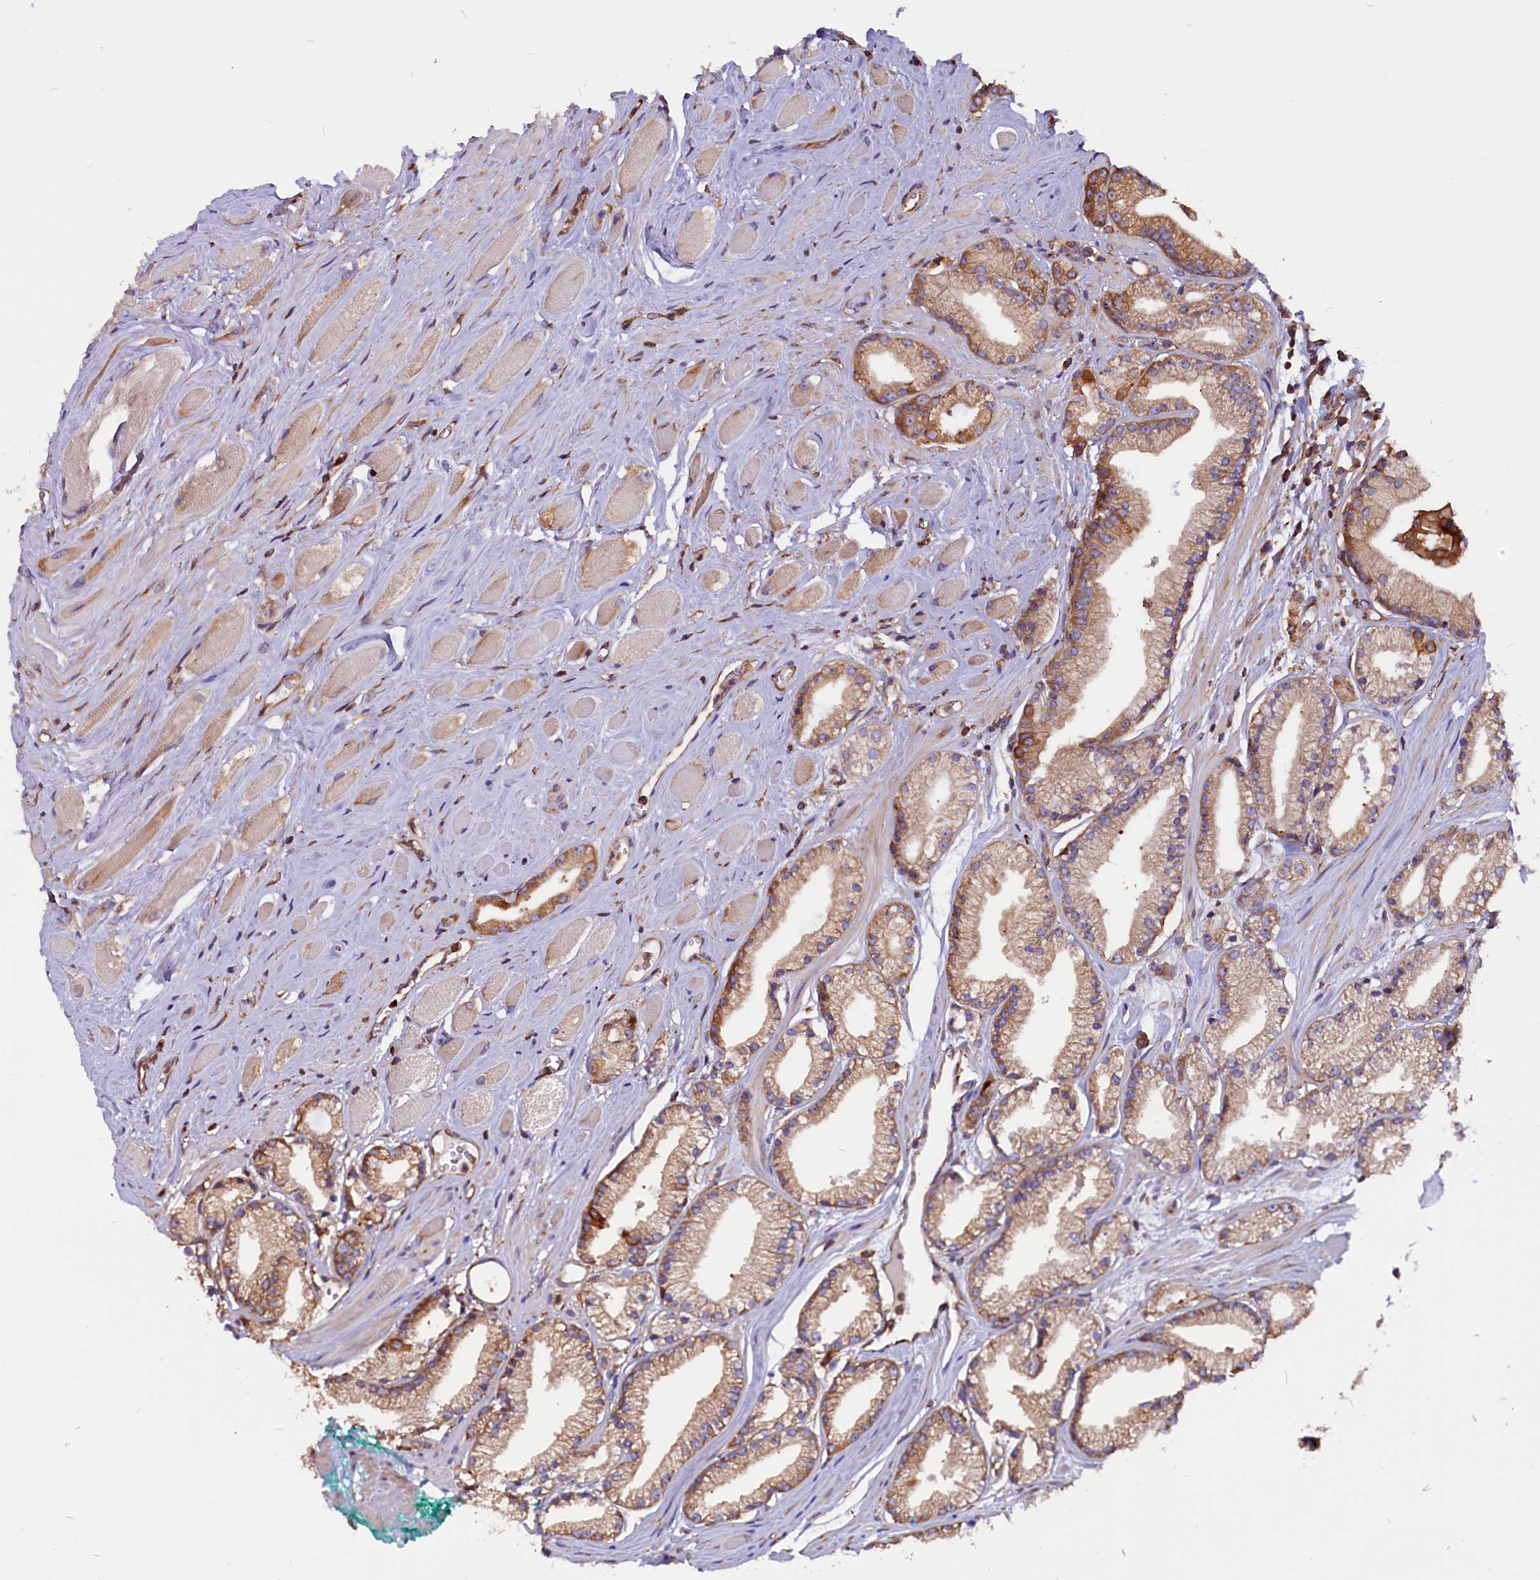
{"staining": {"intensity": "moderate", "quantity": ">75%", "location": "cytoplasmic/membranous"}, "tissue": "prostate cancer", "cell_type": "Tumor cells", "image_type": "cancer", "snomed": [{"axis": "morphology", "description": "Adenocarcinoma, High grade"}, {"axis": "topography", "description": "Prostate"}], "caption": "IHC staining of prostate adenocarcinoma (high-grade), which displays medium levels of moderate cytoplasmic/membranous expression in approximately >75% of tumor cells indicating moderate cytoplasmic/membranous protein positivity. The staining was performed using DAB (brown) for protein detection and nuclei were counterstained in hematoxylin (blue).", "gene": "EIF3G", "patient": {"sex": "male", "age": 67}}